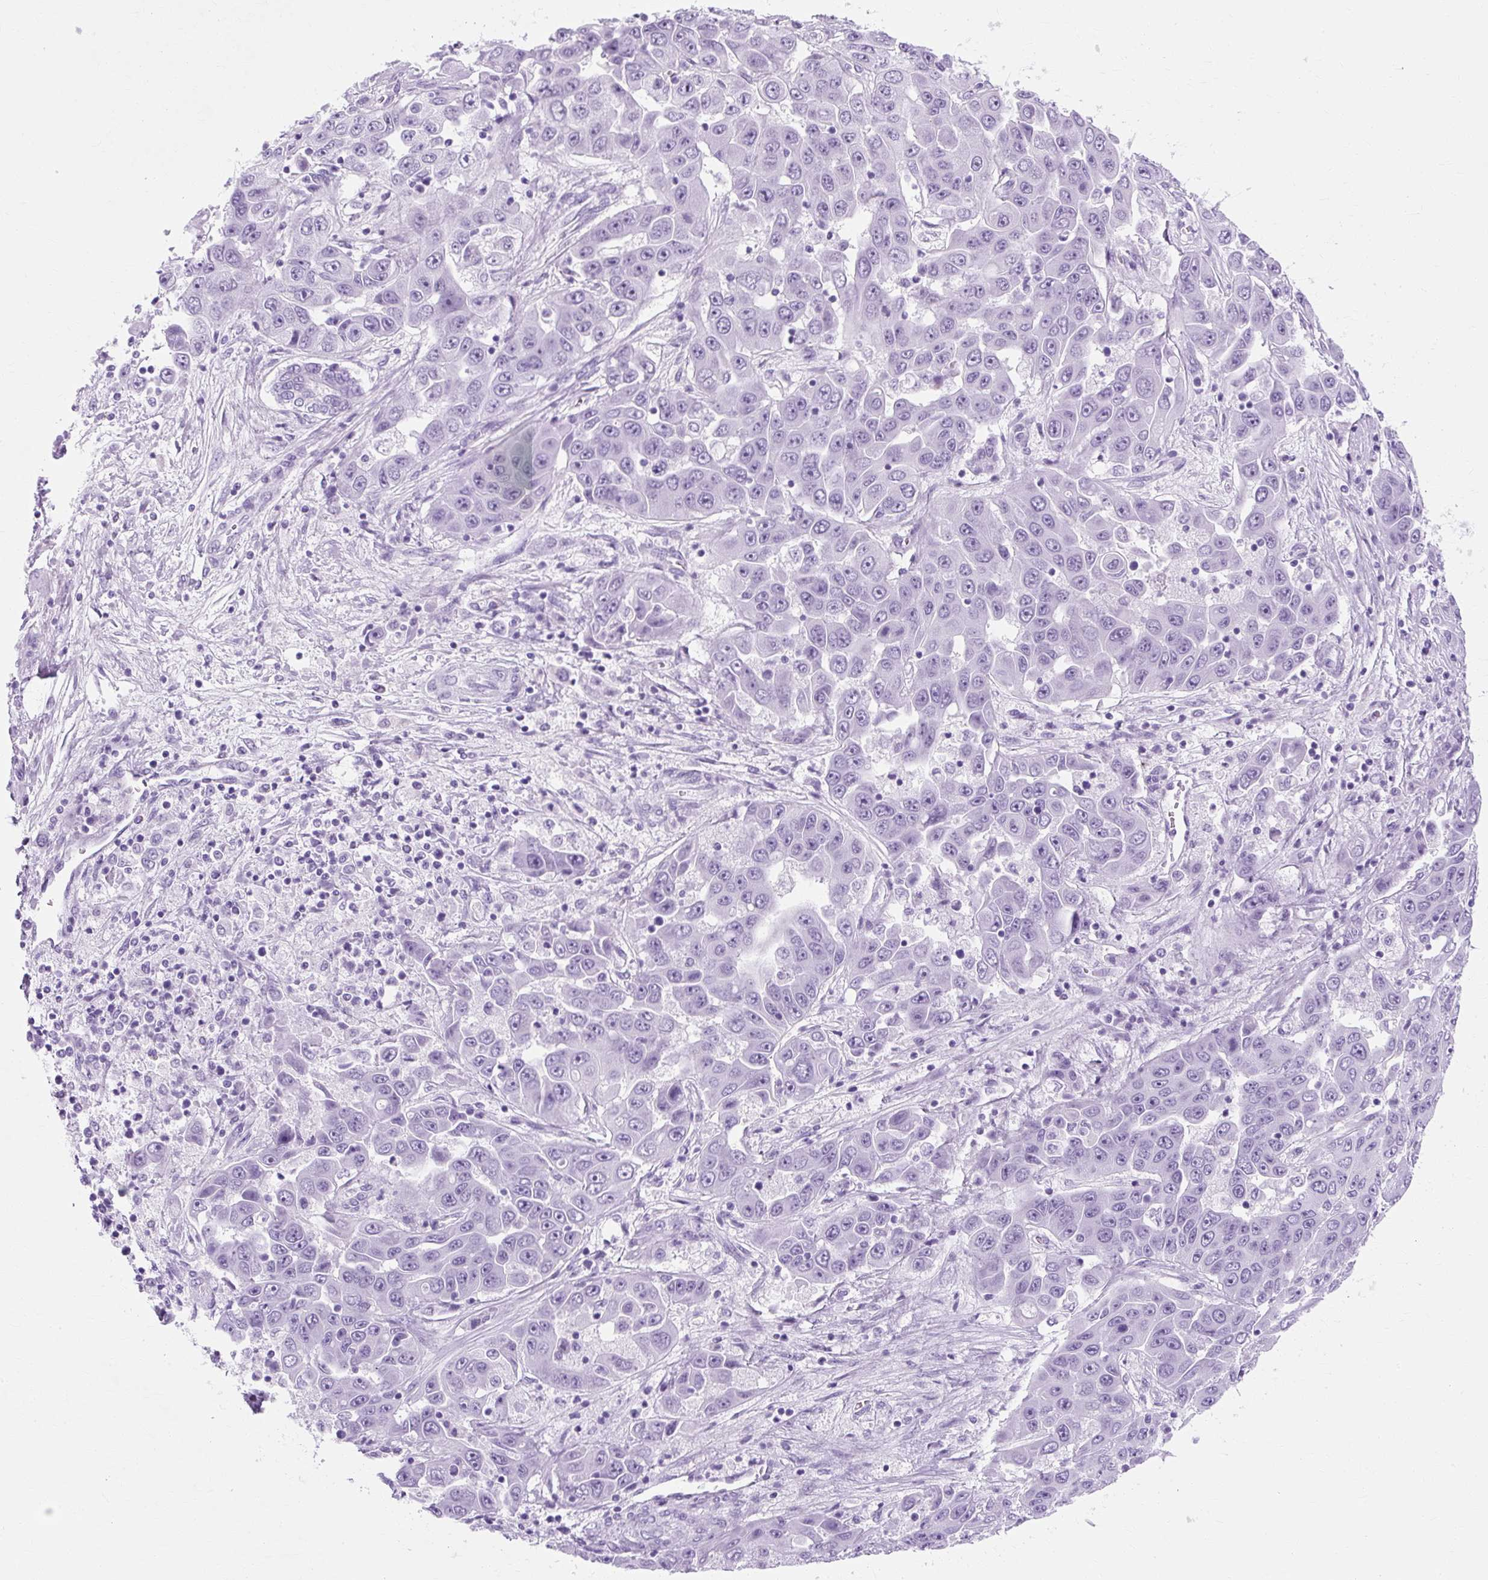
{"staining": {"intensity": "negative", "quantity": "none", "location": "none"}, "tissue": "liver cancer", "cell_type": "Tumor cells", "image_type": "cancer", "snomed": [{"axis": "morphology", "description": "Cholangiocarcinoma"}, {"axis": "topography", "description": "Liver"}], "caption": "IHC histopathology image of human liver cholangiocarcinoma stained for a protein (brown), which shows no staining in tumor cells. The staining is performed using DAB (3,3'-diaminobenzidine) brown chromogen with nuclei counter-stained in using hematoxylin.", "gene": "RYBP", "patient": {"sex": "female", "age": 52}}